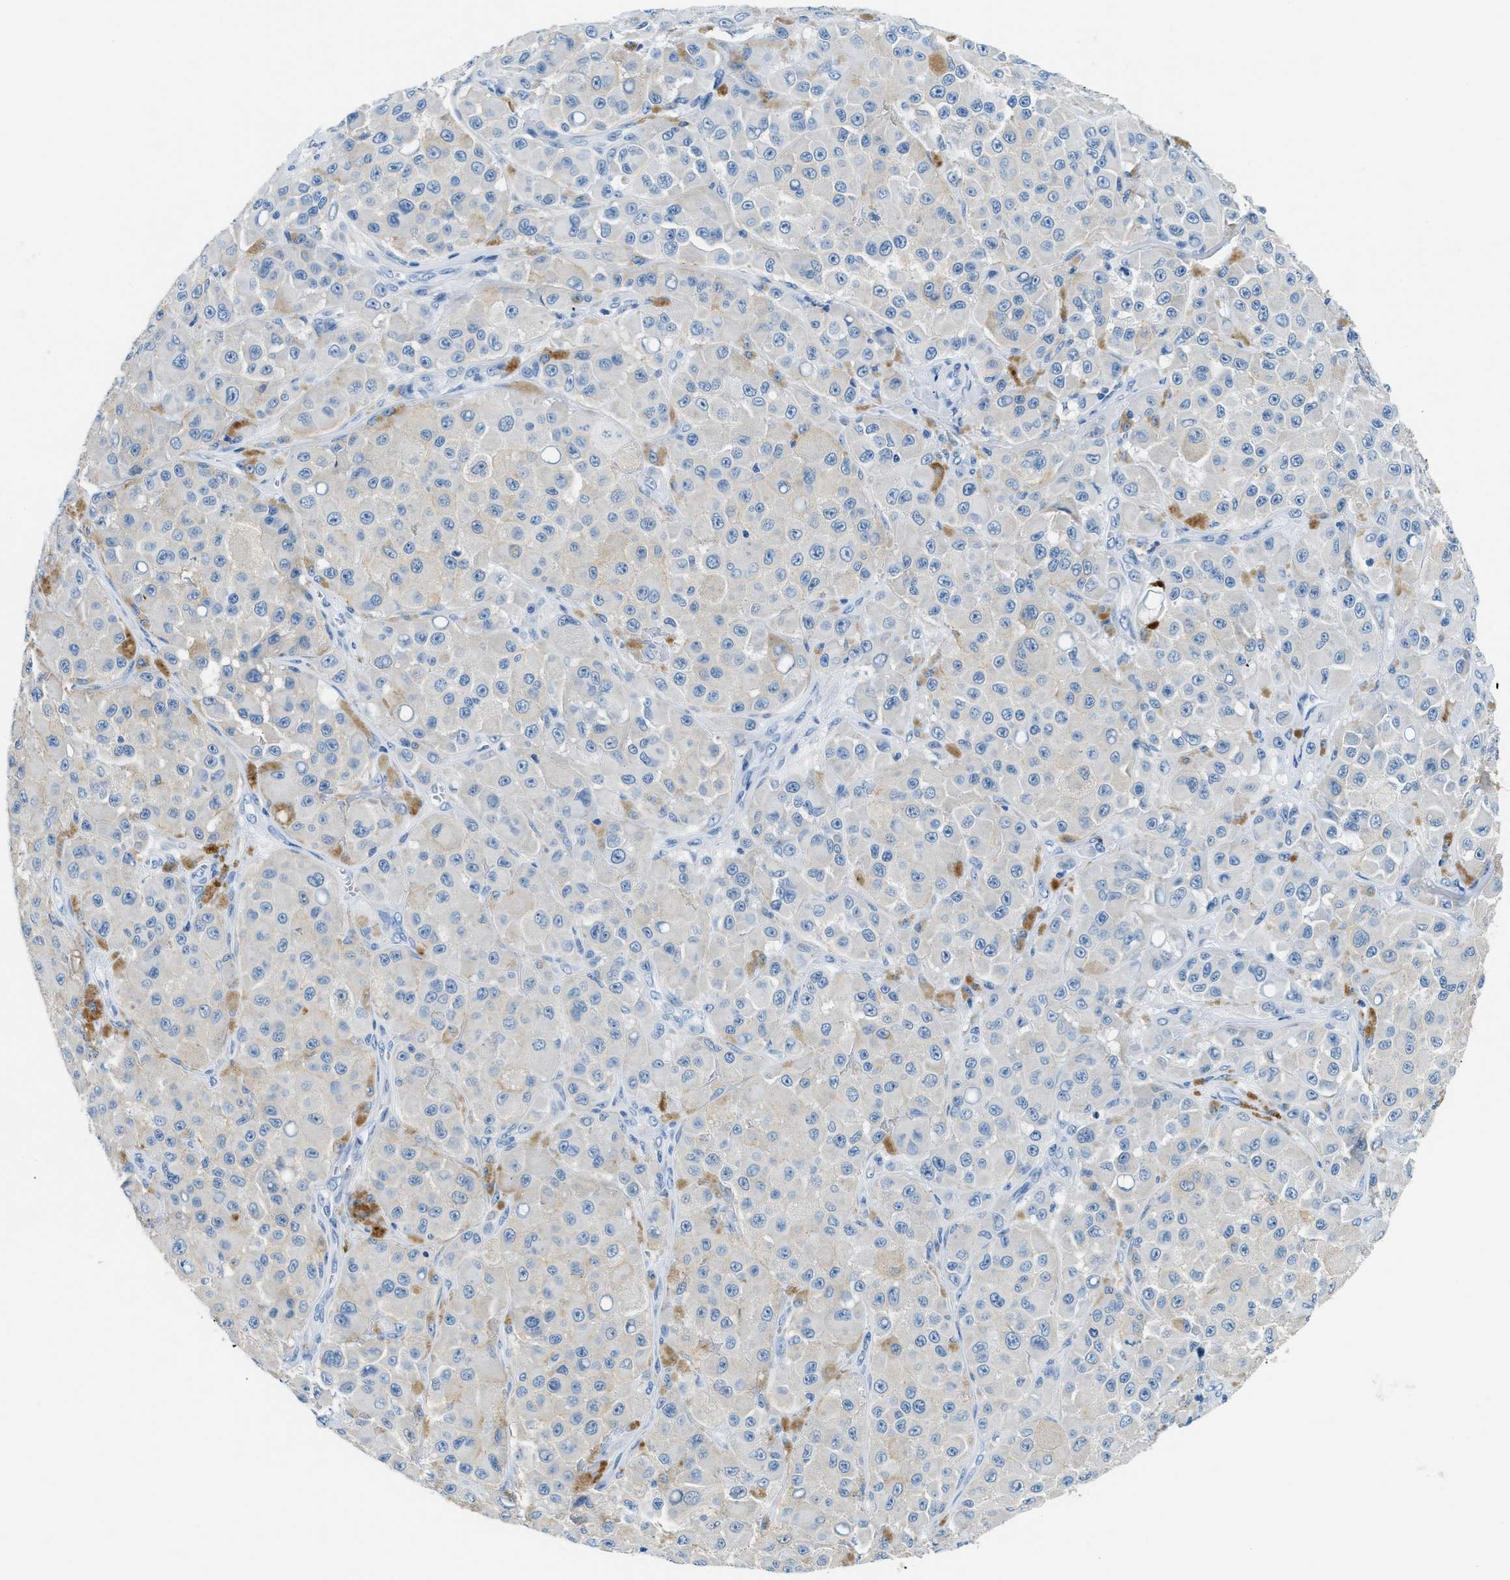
{"staining": {"intensity": "weak", "quantity": "<25%", "location": "cytoplasmic/membranous"}, "tissue": "melanoma", "cell_type": "Tumor cells", "image_type": "cancer", "snomed": [{"axis": "morphology", "description": "Malignant melanoma, NOS"}, {"axis": "topography", "description": "Skin"}], "caption": "Protein analysis of malignant melanoma demonstrates no significant expression in tumor cells. (DAB IHC visualized using brightfield microscopy, high magnification).", "gene": "CLDN18", "patient": {"sex": "male", "age": 84}}